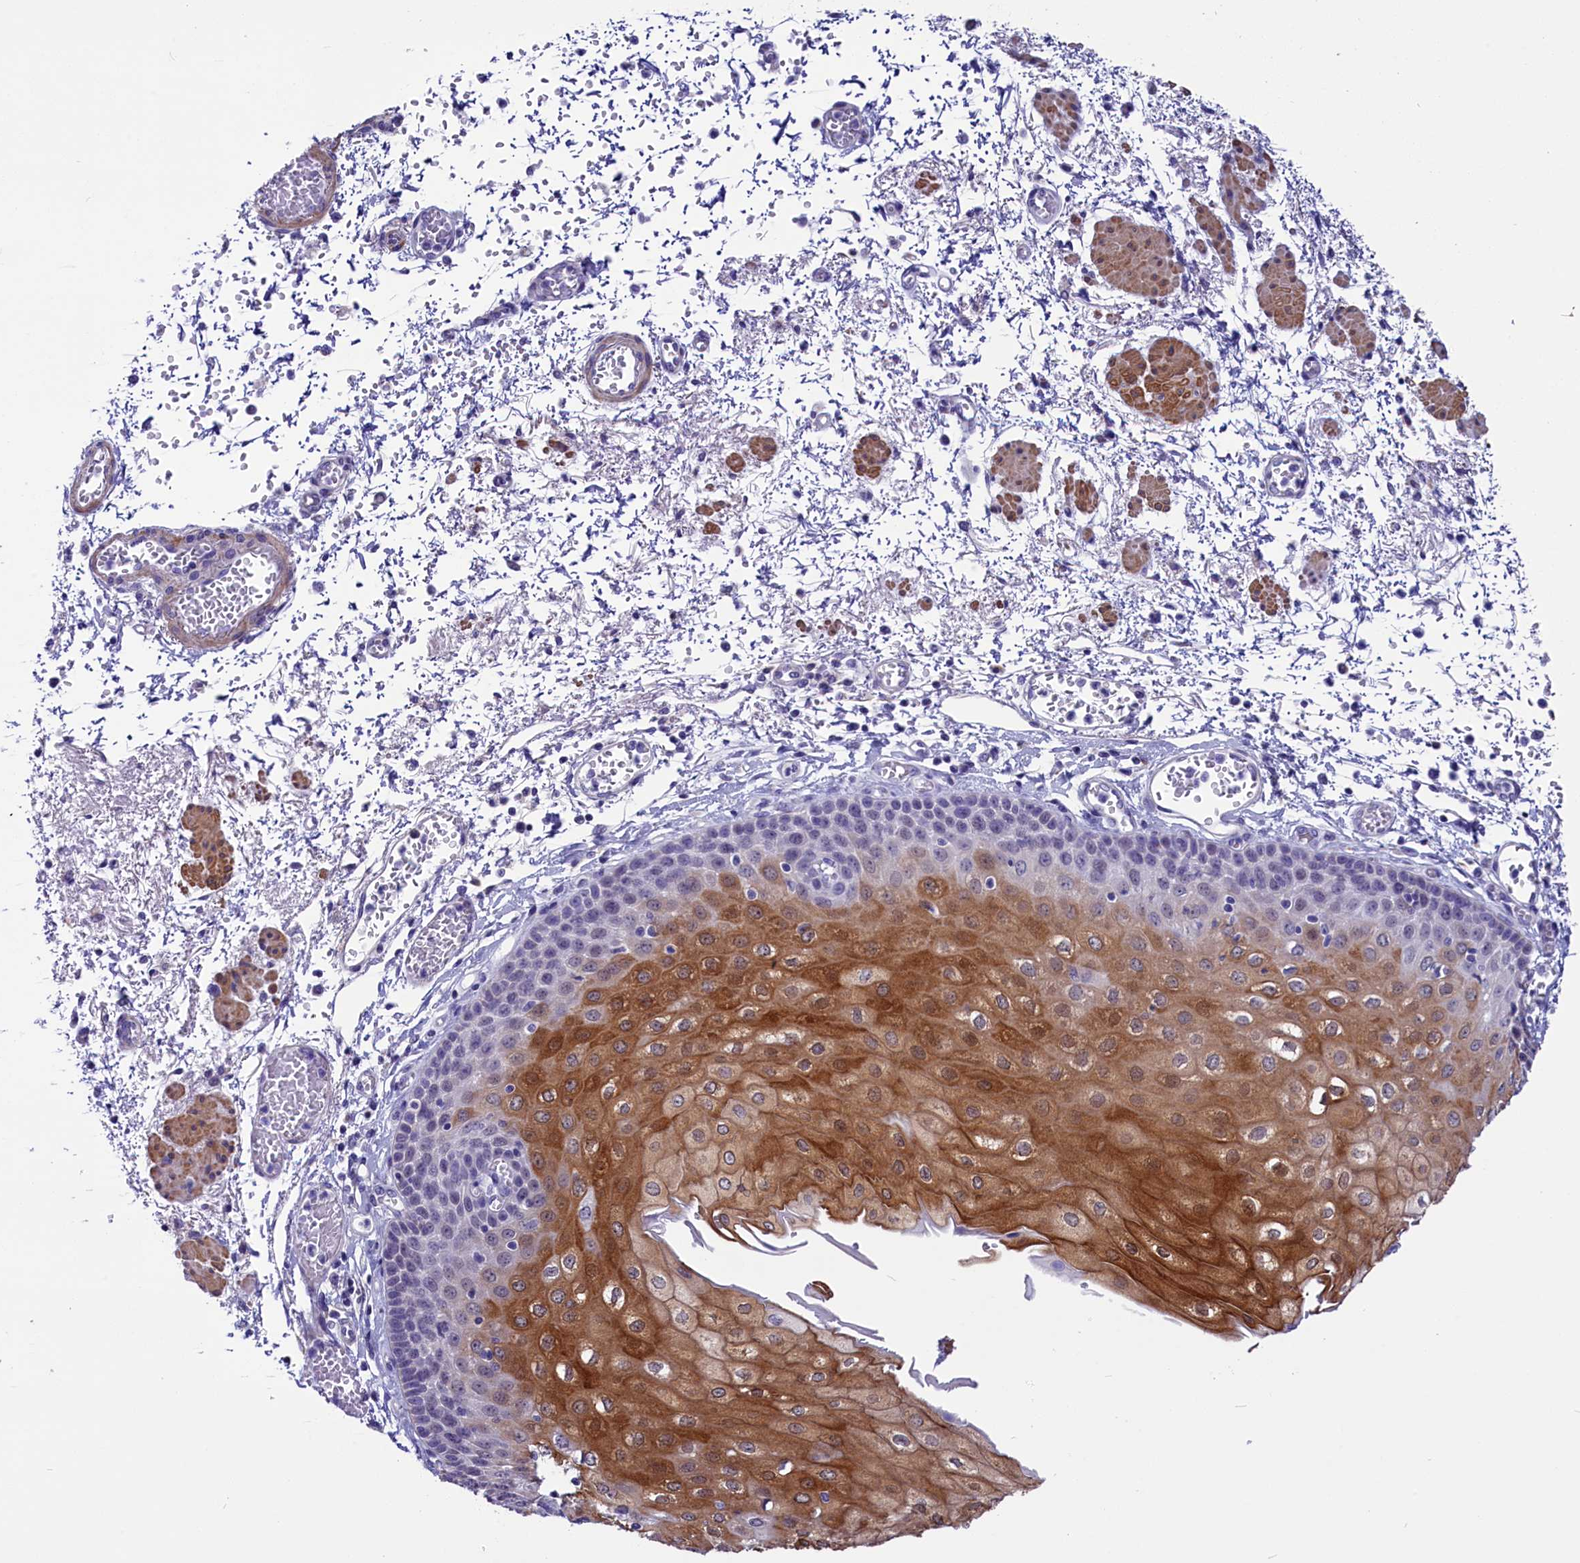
{"staining": {"intensity": "strong", "quantity": "<25%", "location": "cytoplasmic/membranous"}, "tissue": "esophagus", "cell_type": "Squamous epithelial cells", "image_type": "normal", "snomed": [{"axis": "morphology", "description": "Normal tissue, NOS"}, {"axis": "topography", "description": "Esophagus"}], "caption": "Protein staining displays strong cytoplasmic/membranous expression in approximately <25% of squamous epithelial cells in benign esophagus.", "gene": "SCD5", "patient": {"sex": "male", "age": 81}}